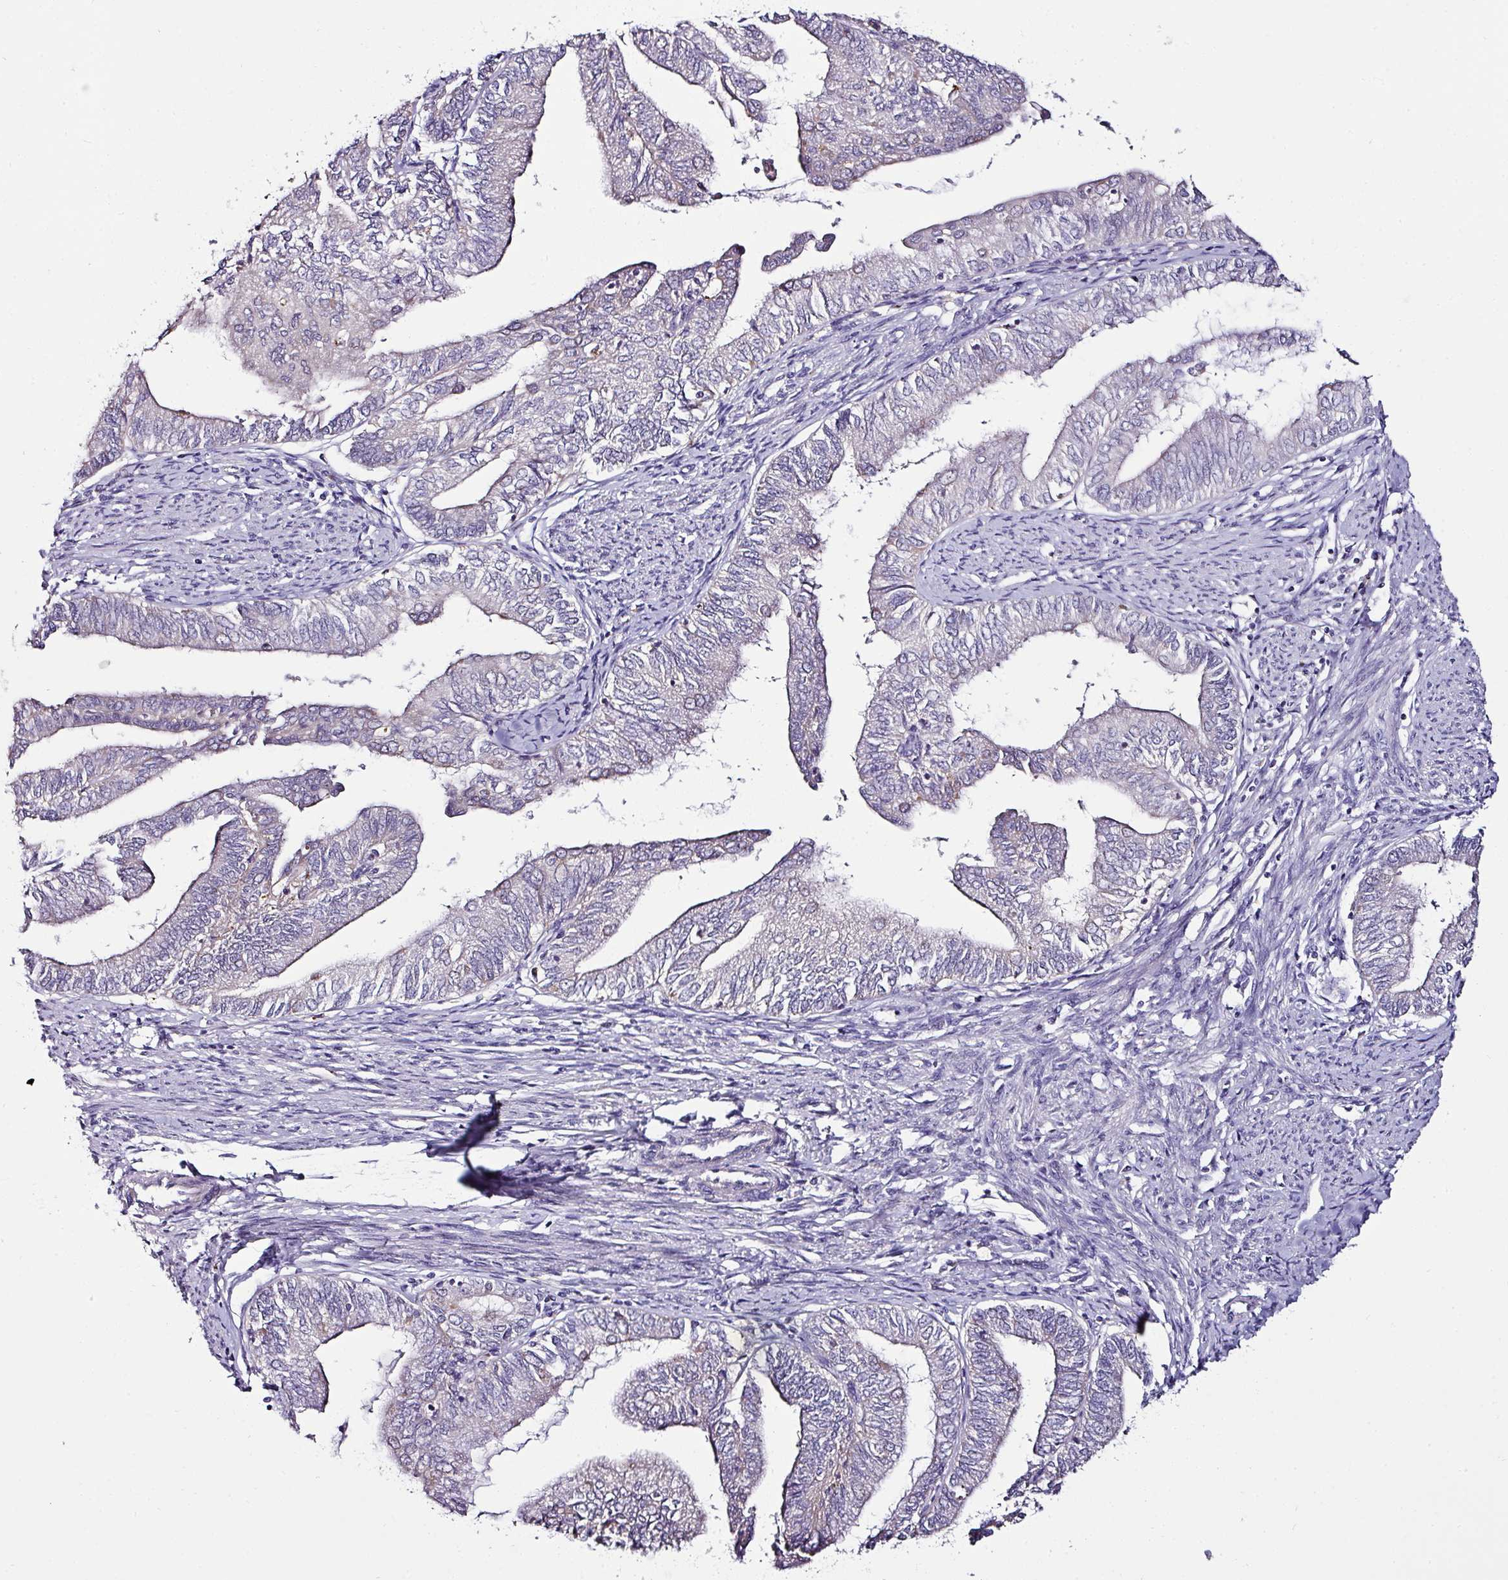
{"staining": {"intensity": "negative", "quantity": "none", "location": "none"}, "tissue": "endometrial cancer", "cell_type": "Tumor cells", "image_type": "cancer", "snomed": [{"axis": "morphology", "description": "Adenocarcinoma, NOS"}, {"axis": "topography", "description": "Endometrium"}], "caption": "Tumor cells are negative for brown protein staining in adenocarcinoma (endometrial).", "gene": "NAPSA", "patient": {"sex": "female", "age": 66}}